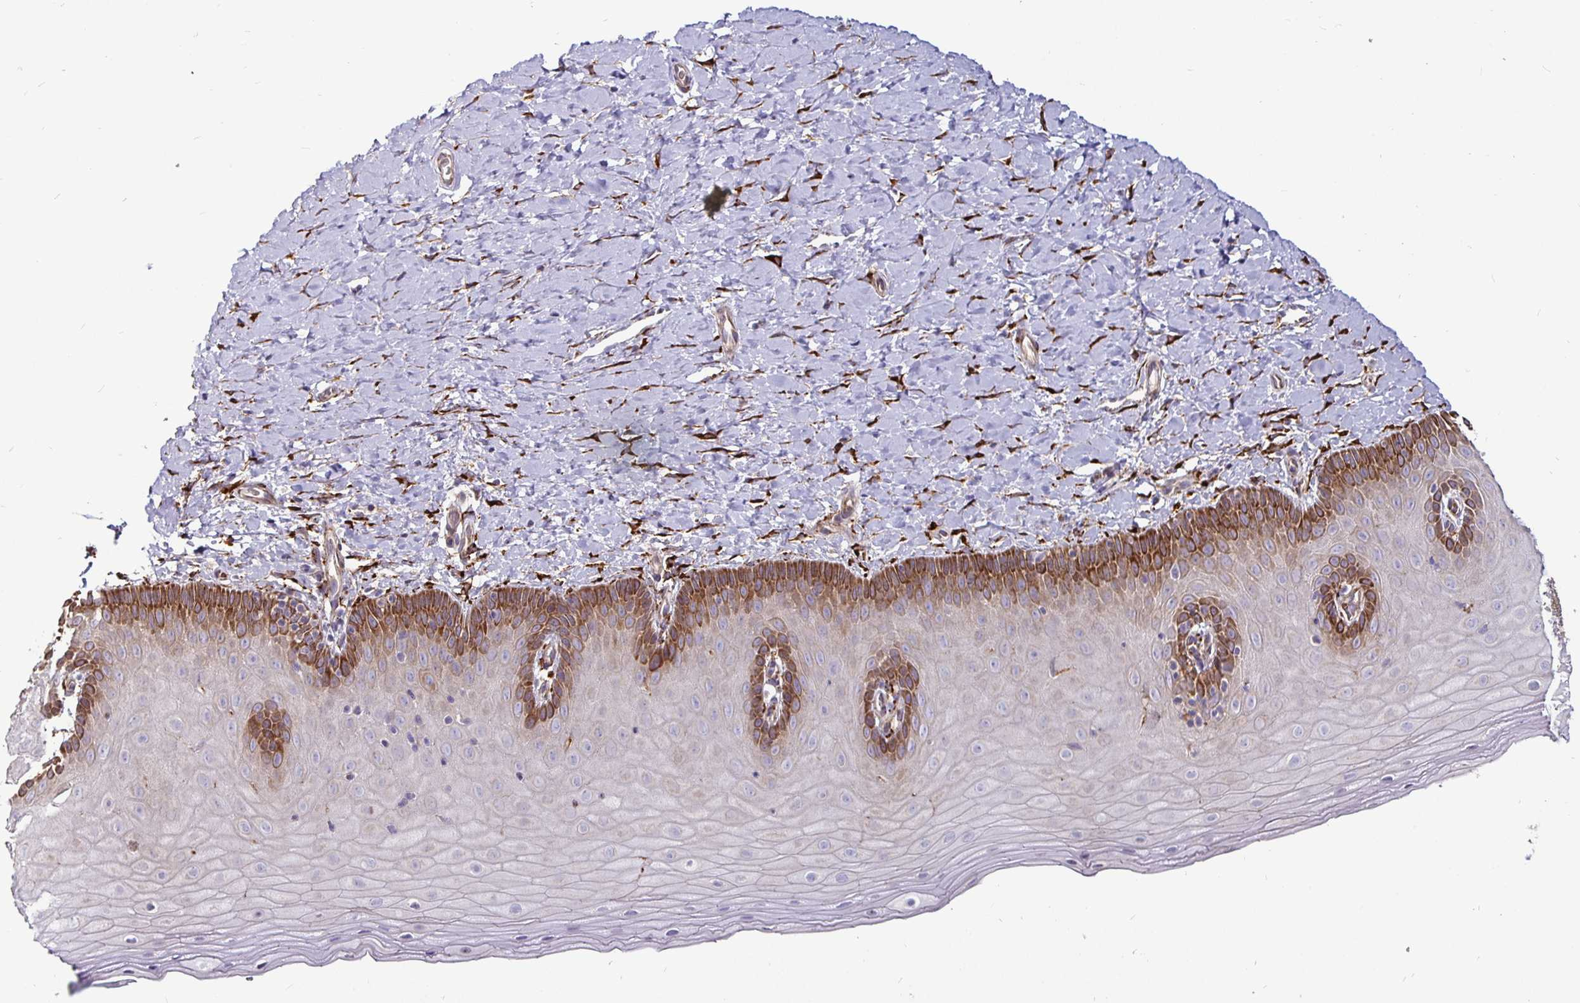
{"staining": {"intensity": "strong", "quantity": ">75%", "location": "cytoplasmic/membranous"}, "tissue": "cervix", "cell_type": "Glandular cells", "image_type": "normal", "snomed": [{"axis": "morphology", "description": "Normal tissue, NOS"}, {"axis": "topography", "description": "Cervix"}], "caption": "Strong cytoplasmic/membranous staining is present in approximately >75% of glandular cells in normal cervix. The staining was performed using DAB (3,3'-diaminobenzidine), with brown indicating positive protein expression. Nuclei are stained blue with hematoxylin.", "gene": "P4HA2", "patient": {"sex": "female", "age": 37}}